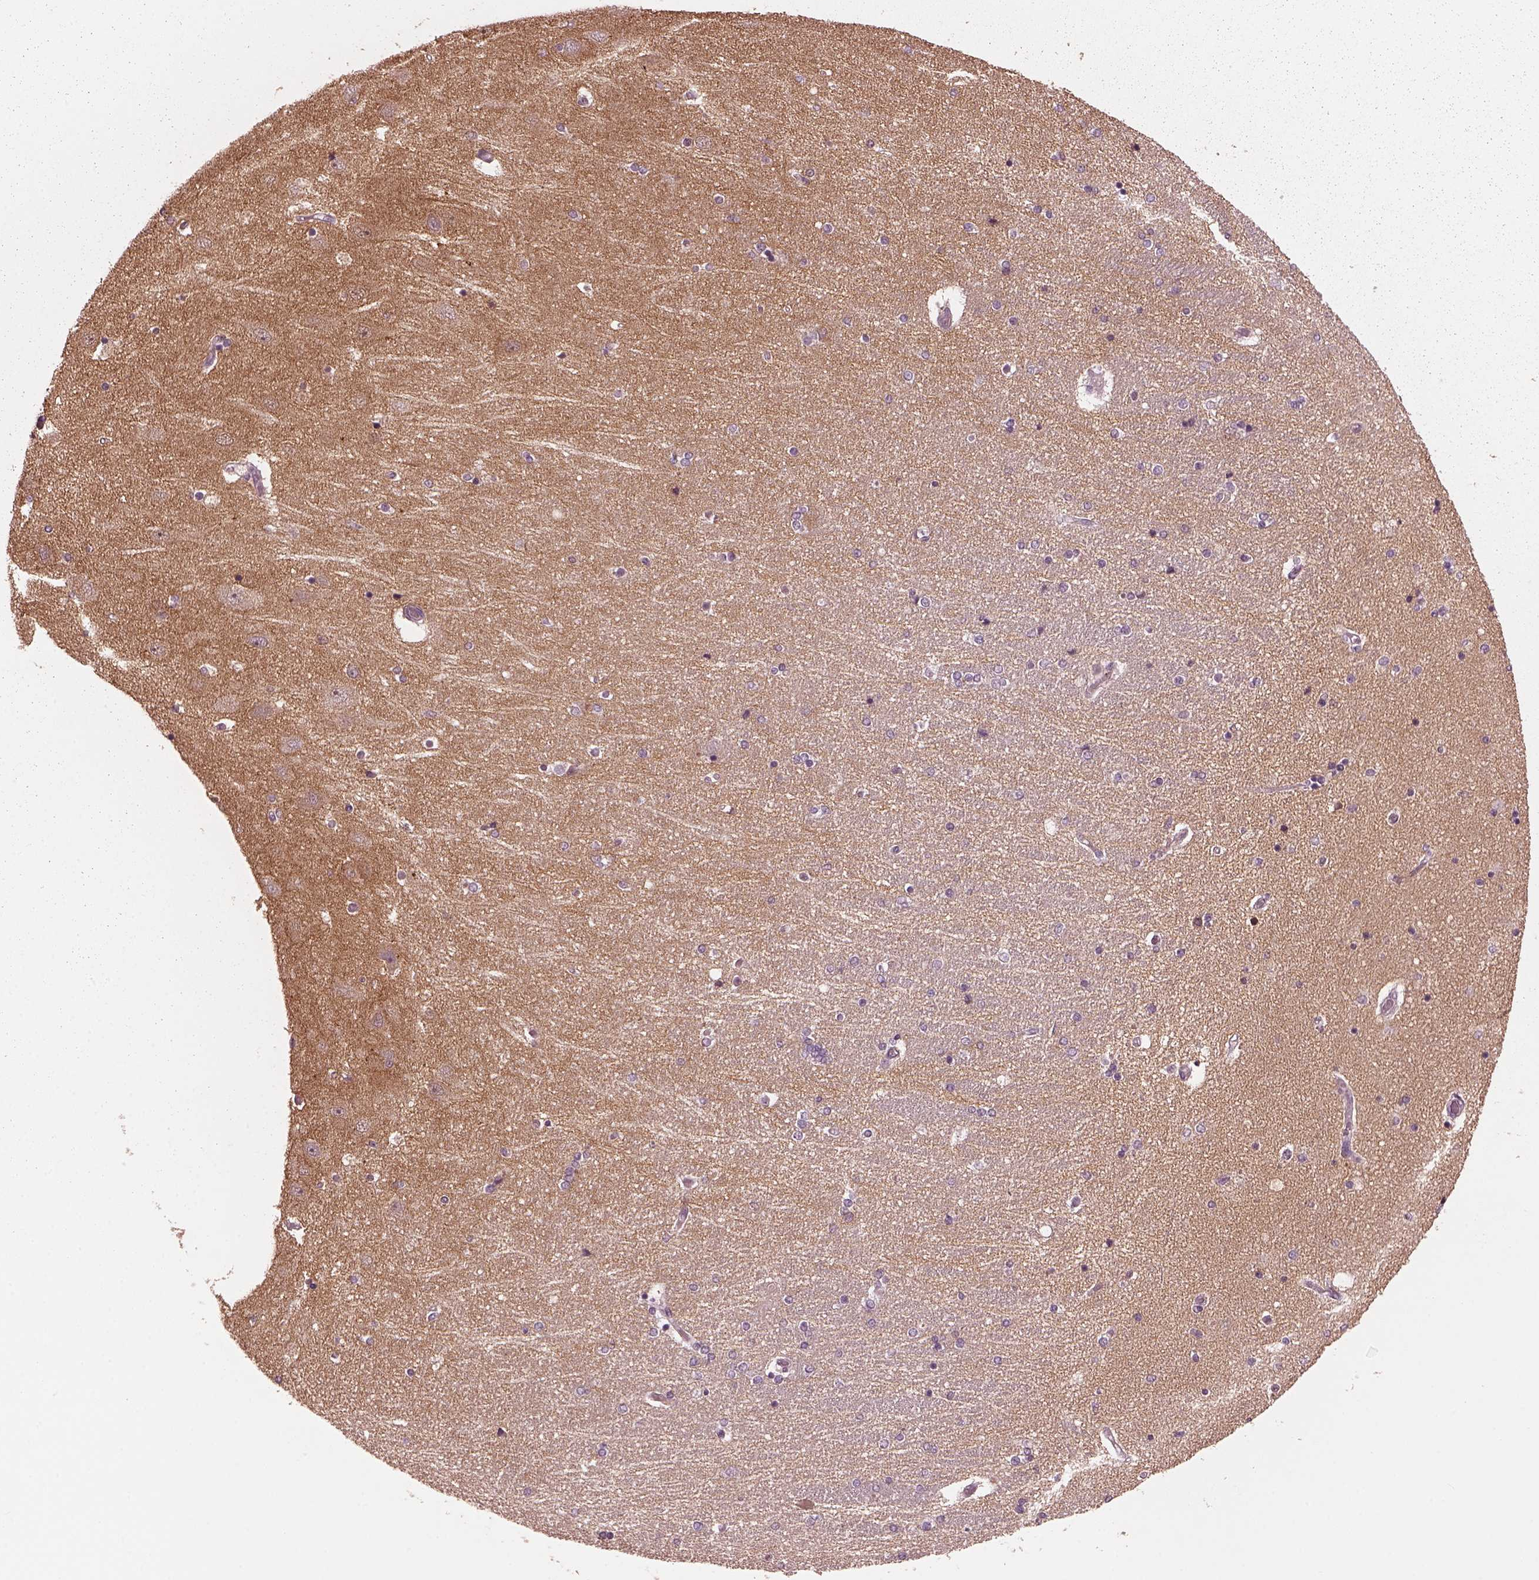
{"staining": {"intensity": "negative", "quantity": "none", "location": "none"}, "tissue": "hippocampus", "cell_type": "Glial cells", "image_type": "normal", "snomed": [{"axis": "morphology", "description": "Normal tissue, NOS"}, {"axis": "topography", "description": "Hippocampus"}], "caption": "The histopathology image displays no significant expression in glial cells of hippocampus.", "gene": "RGS7", "patient": {"sex": "female", "age": 54}}